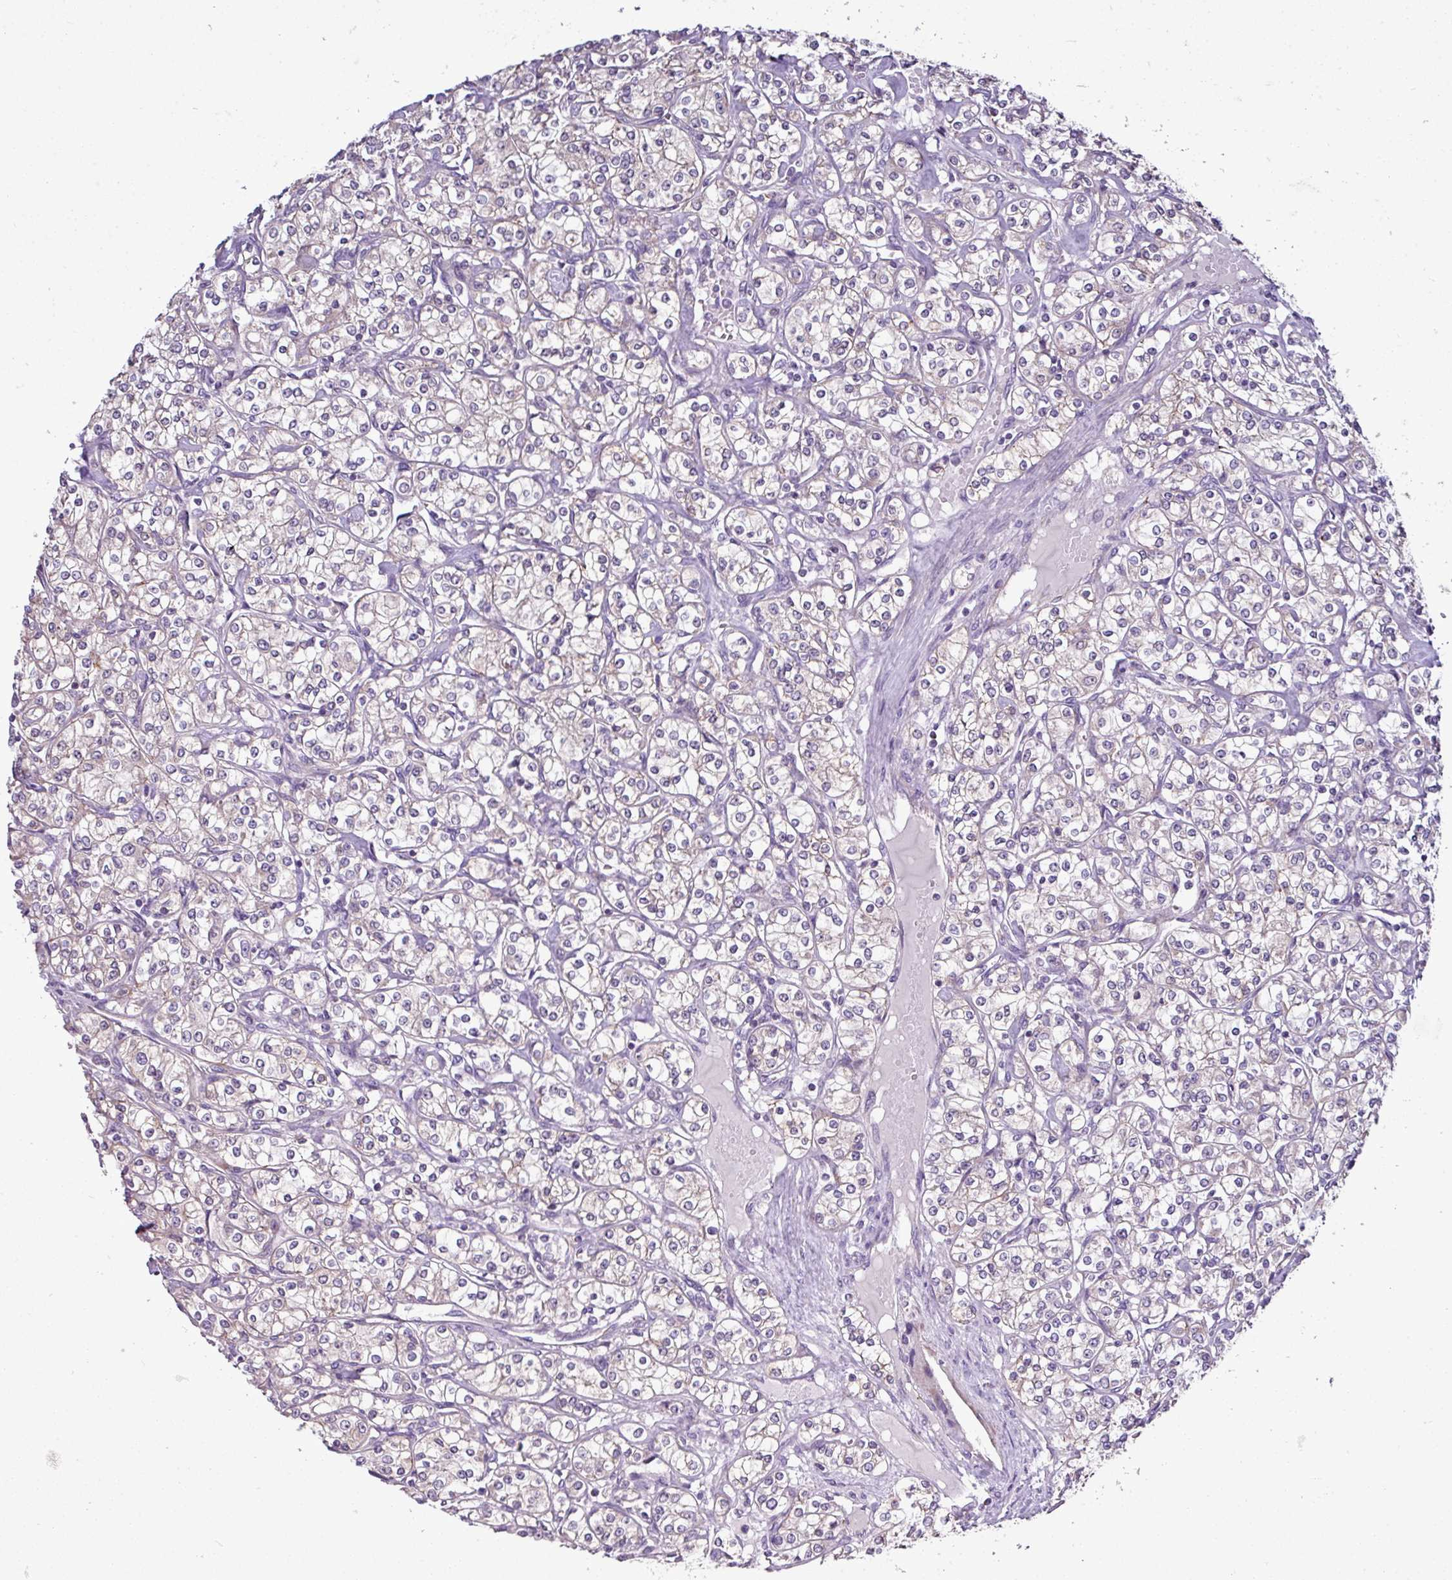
{"staining": {"intensity": "negative", "quantity": "none", "location": "none"}, "tissue": "renal cancer", "cell_type": "Tumor cells", "image_type": "cancer", "snomed": [{"axis": "morphology", "description": "Adenocarcinoma, NOS"}, {"axis": "topography", "description": "Kidney"}], "caption": "This image is of renal adenocarcinoma stained with immunohistochemistry to label a protein in brown with the nuclei are counter-stained blue. There is no staining in tumor cells.", "gene": "AGAP5", "patient": {"sex": "male", "age": 77}}